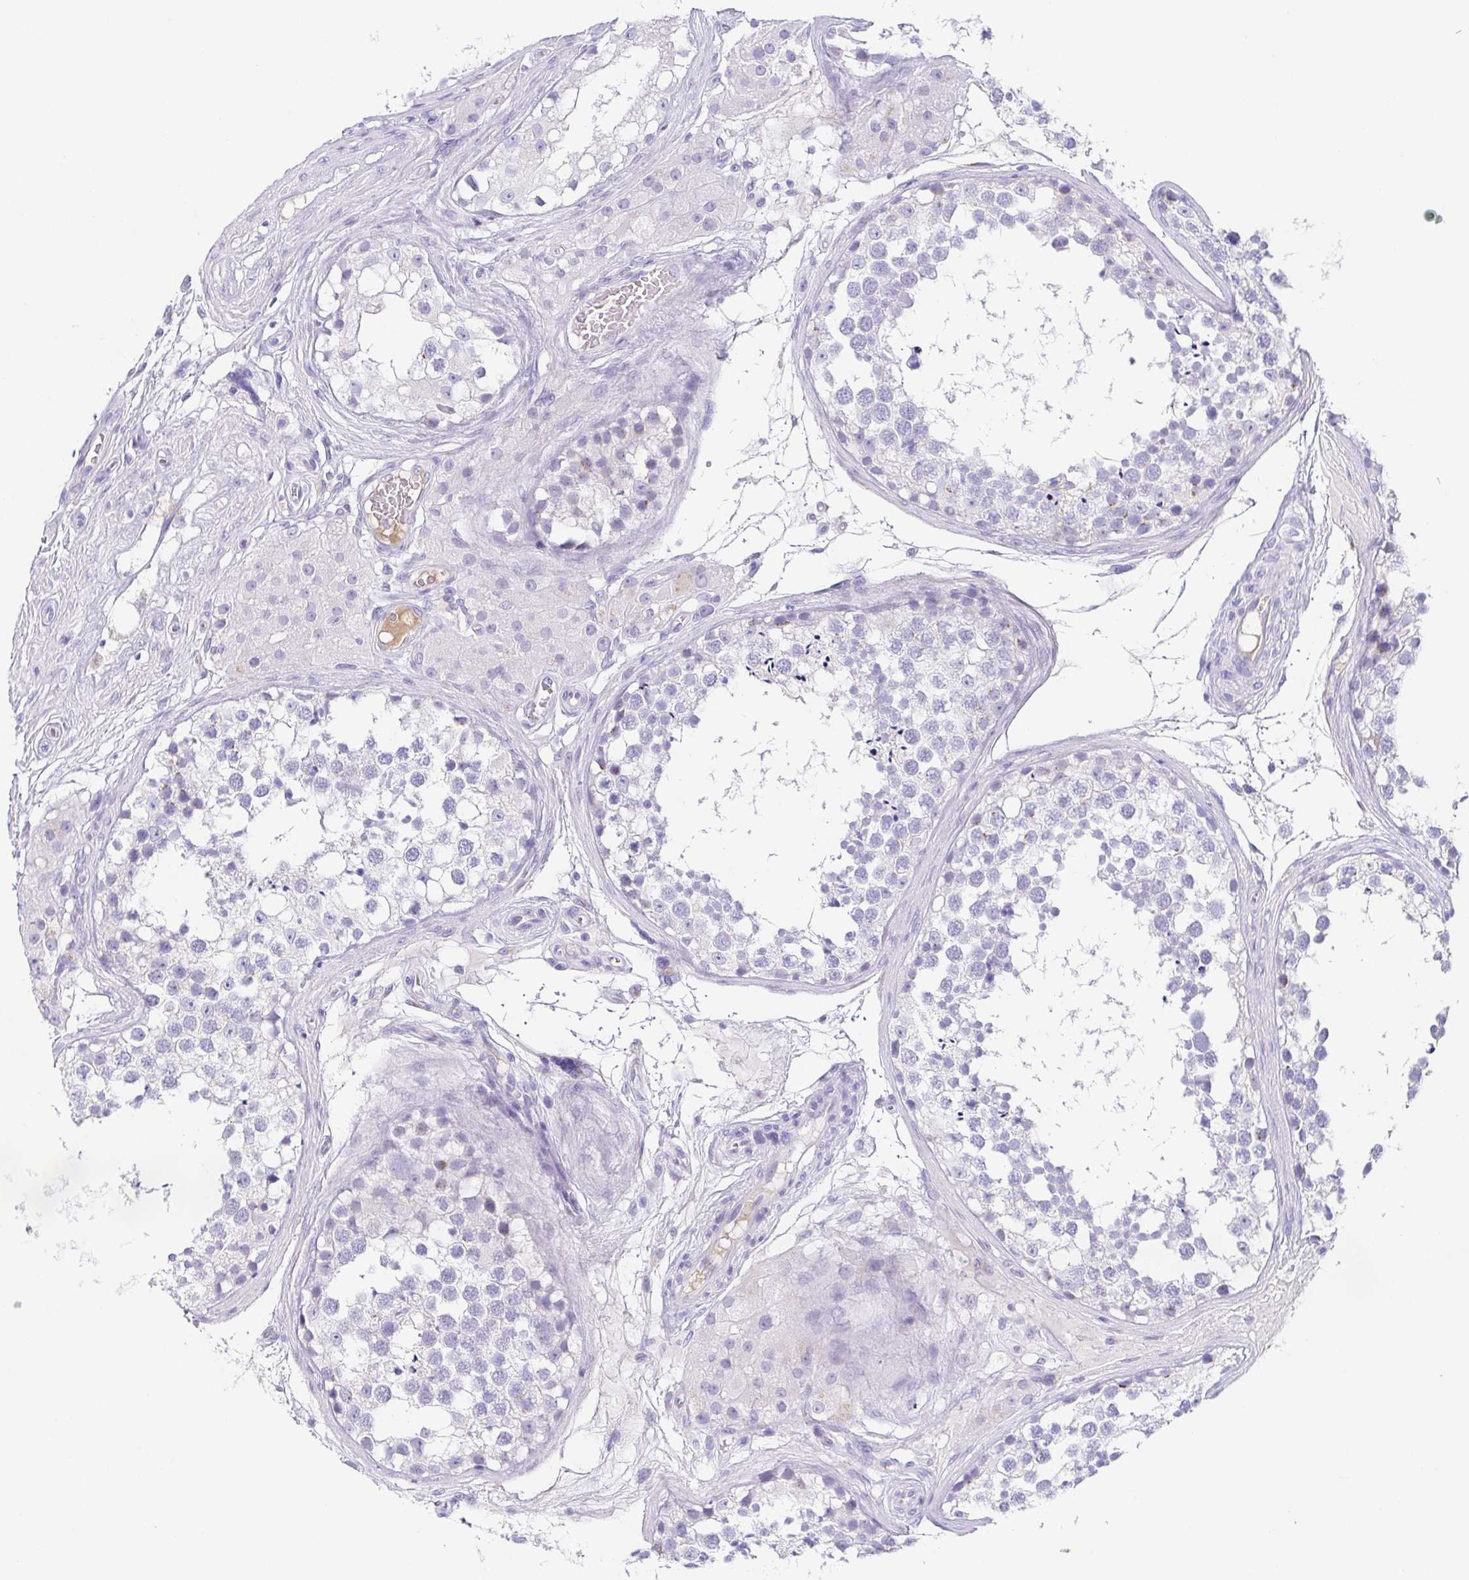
{"staining": {"intensity": "negative", "quantity": "none", "location": "none"}, "tissue": "testis", "cell_type": "Cells in seminiferous ducts", "image_type": "normal", "snomed": [{"axis": "morphology", "description": "Normal tissue, NOS"}, {"axis": "morphology", "description": "Seminoma, NOS"}, {"axis": "topography", "description": "Testis"}], "caption": "This is an IHC histopathology image of normal human testis. There is no staining in cells in seminiferous ducts.", "gene": "LDLRAD1", "patient": {"sex": "male", "age": 65}}